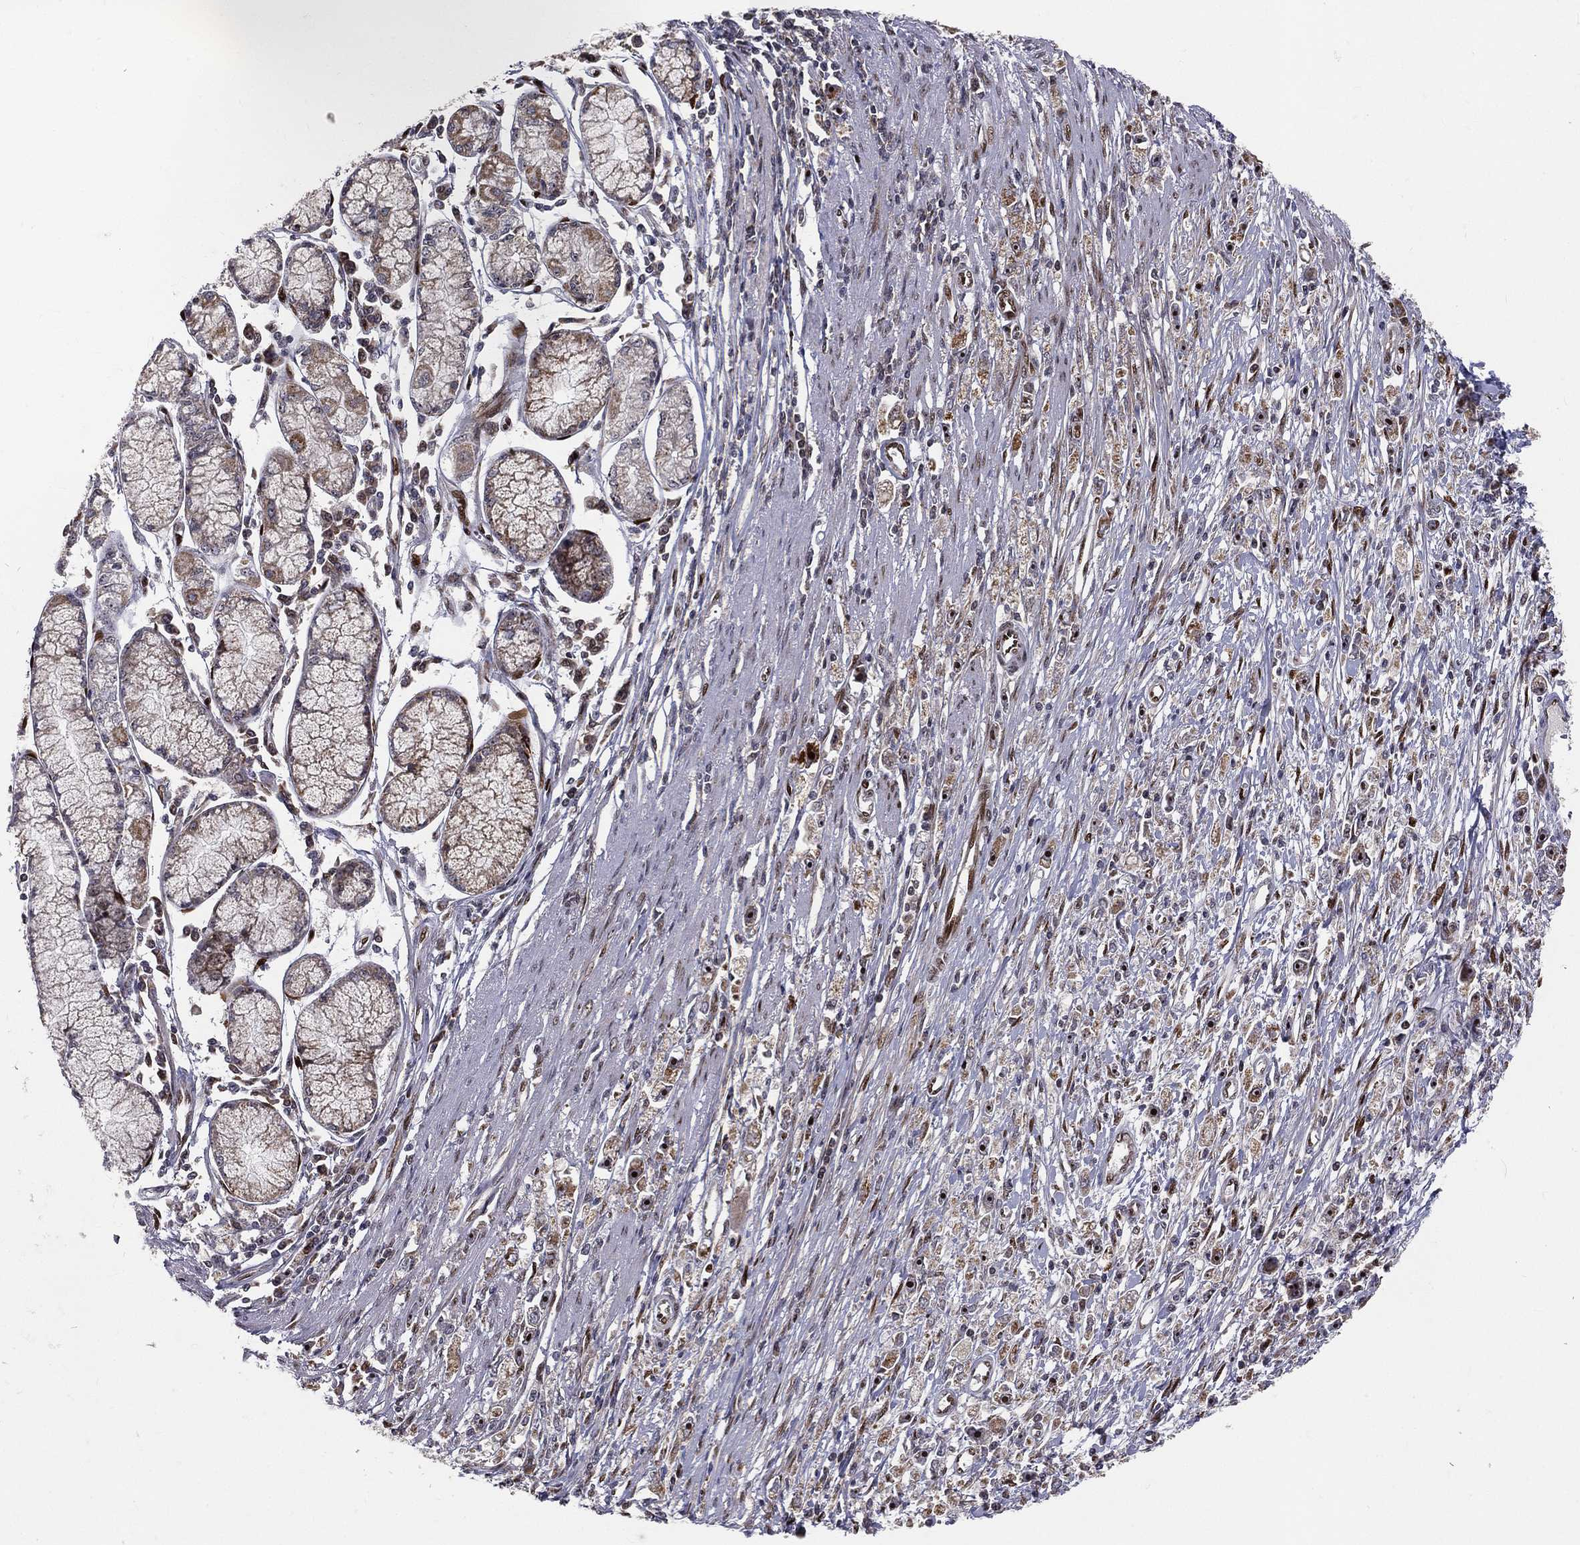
{"staining": {"intensity": "negative", "quantity": "none", "location": "none"}, "tissue": "stomach cancer", "cell_type": "Tumor cells", "image_type": "cancer", "snomed": [{"axis": "morphology", "description": "Adenocarcinoma, NOS"}, {"axis": "topography", "description": "Stomach"}], "caption": "DAB (3,3'-diaminobenzidine) immunohistochemical staining of human stomach cancer (adenocarcinoma) demonstrates no significant positivity in tumor cells. (DAB IHC with hematoxylin counter stain).", "gene": "ZEB1", "patient": {"sex": "female", "age": 59}}